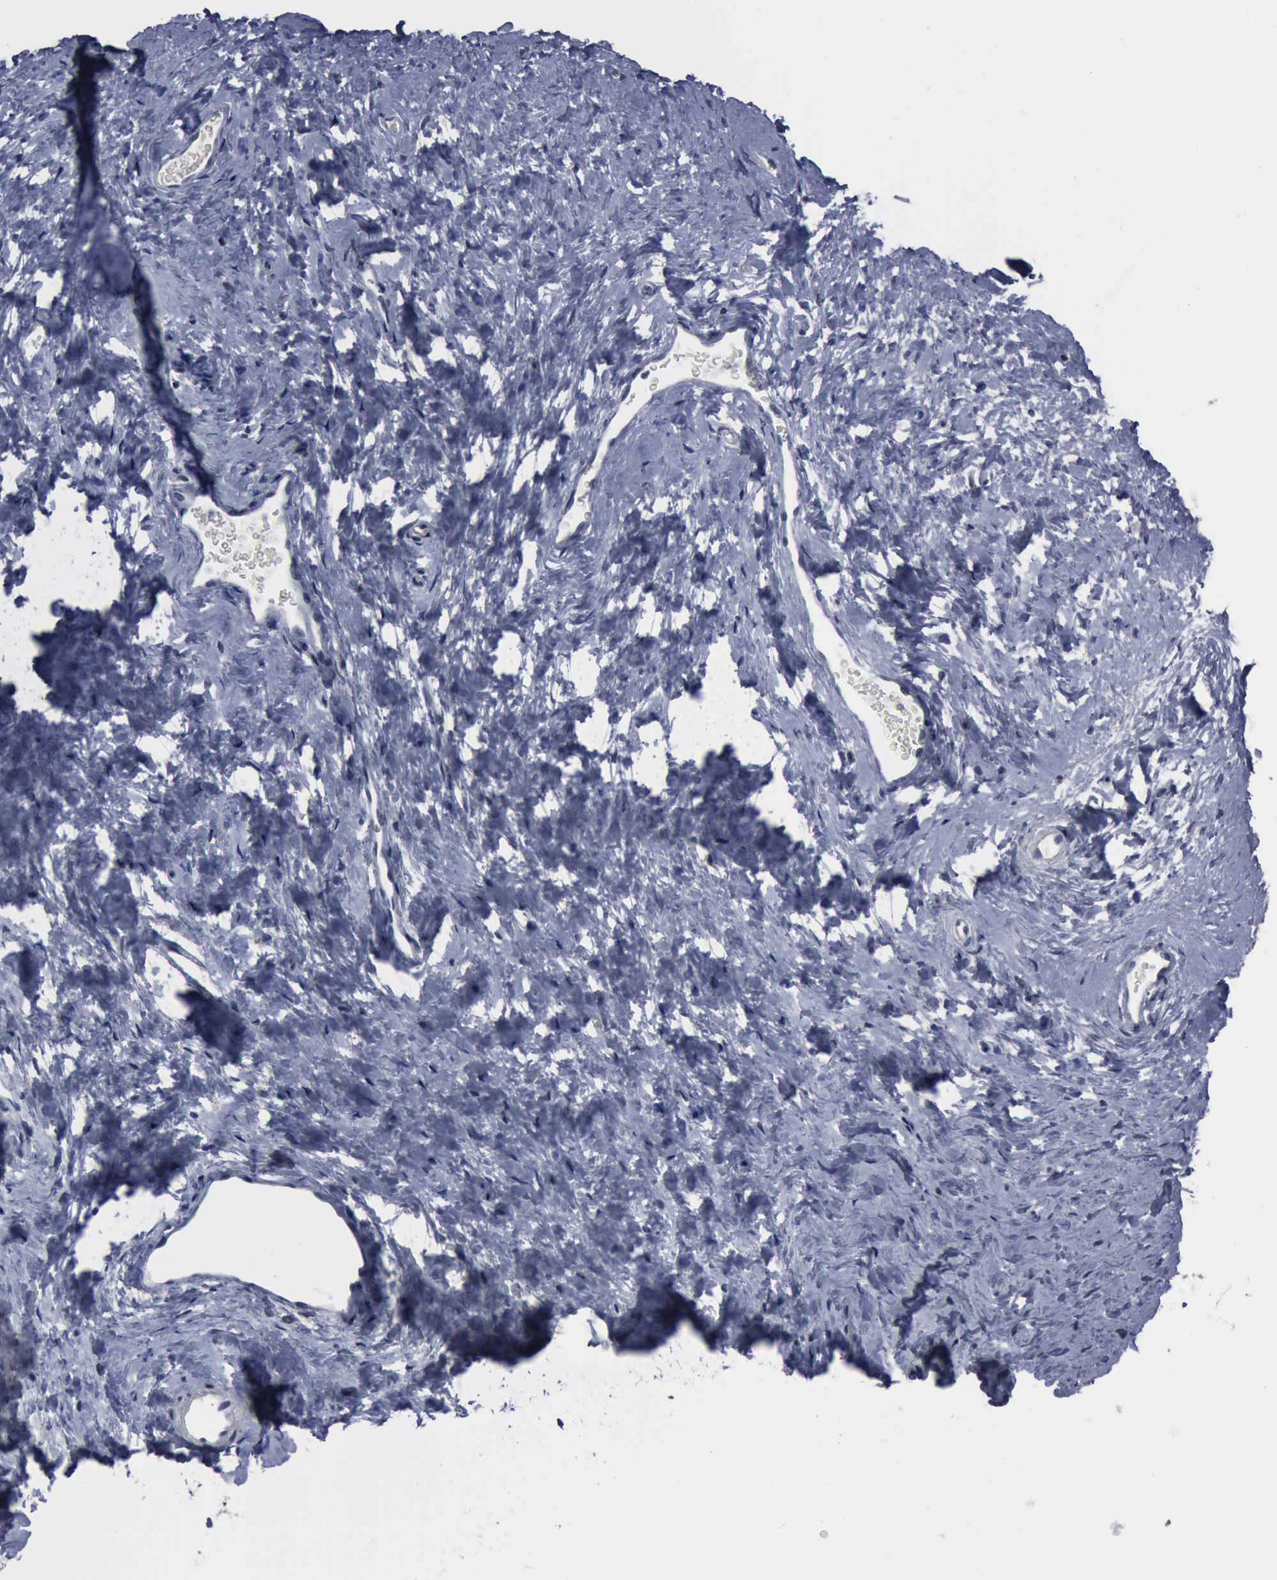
{"staining": {"intensity": "negative", "quantity": "none", "location": "none"}, "tissue": "vagina", "cell_type": "Squamous epithelial cells", "image_type": "normal", "snomed": [{"axis": "morphology", "description": "Normal tissue, NOS"}, {"axis": "topography", "description": "Vagina"}], "caption": "A high-resolution image shows IHC staining of normal vagina, which shows no significant expression in squamous epithelial cells.", "gene": "MYO18B", "patient": {"sex": "female", "age": 61}}